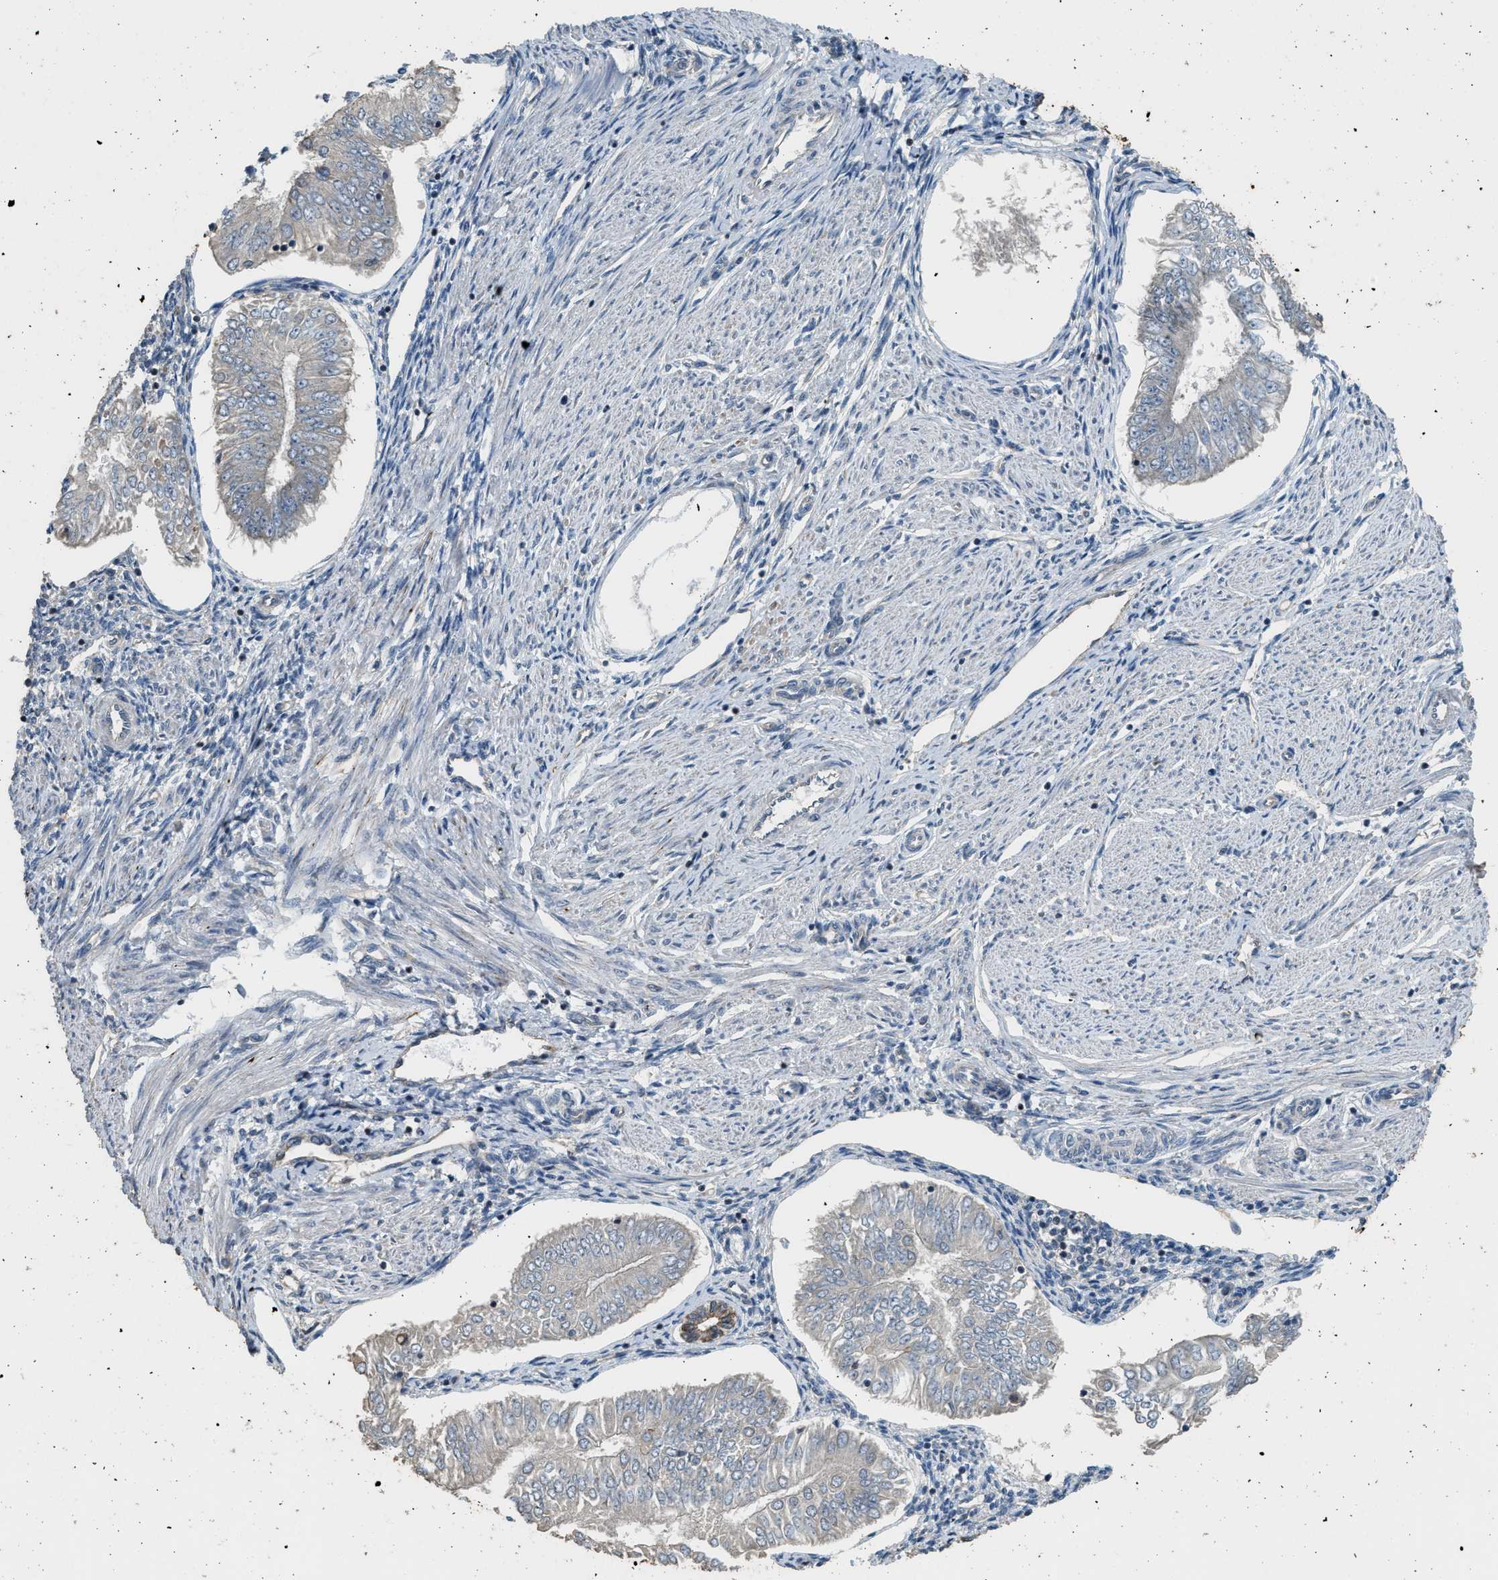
{"staining": {"intensity": "negative", "quantity": "none", "location": "none"}, "tissue": "endometrial cancer", "cell_type": "Tumor cells", "image_type": "cancer", "snomed": [{"axis": "morphology", "description": "Adenocarcinoma, NOS"}, {"axis": "topography", "description": "Endometrium"}], "caption": "There is no significant staining in tumor cells of endometrial cancer (adenocarcinoma). The staining was performed using DAB to visualize the protein expression in brown, while the nuclei were stained in blue with hematoxylin (Magnification: 20x).", "gene": "PCLO", "patient": {"sex": "female", "age": 53}}